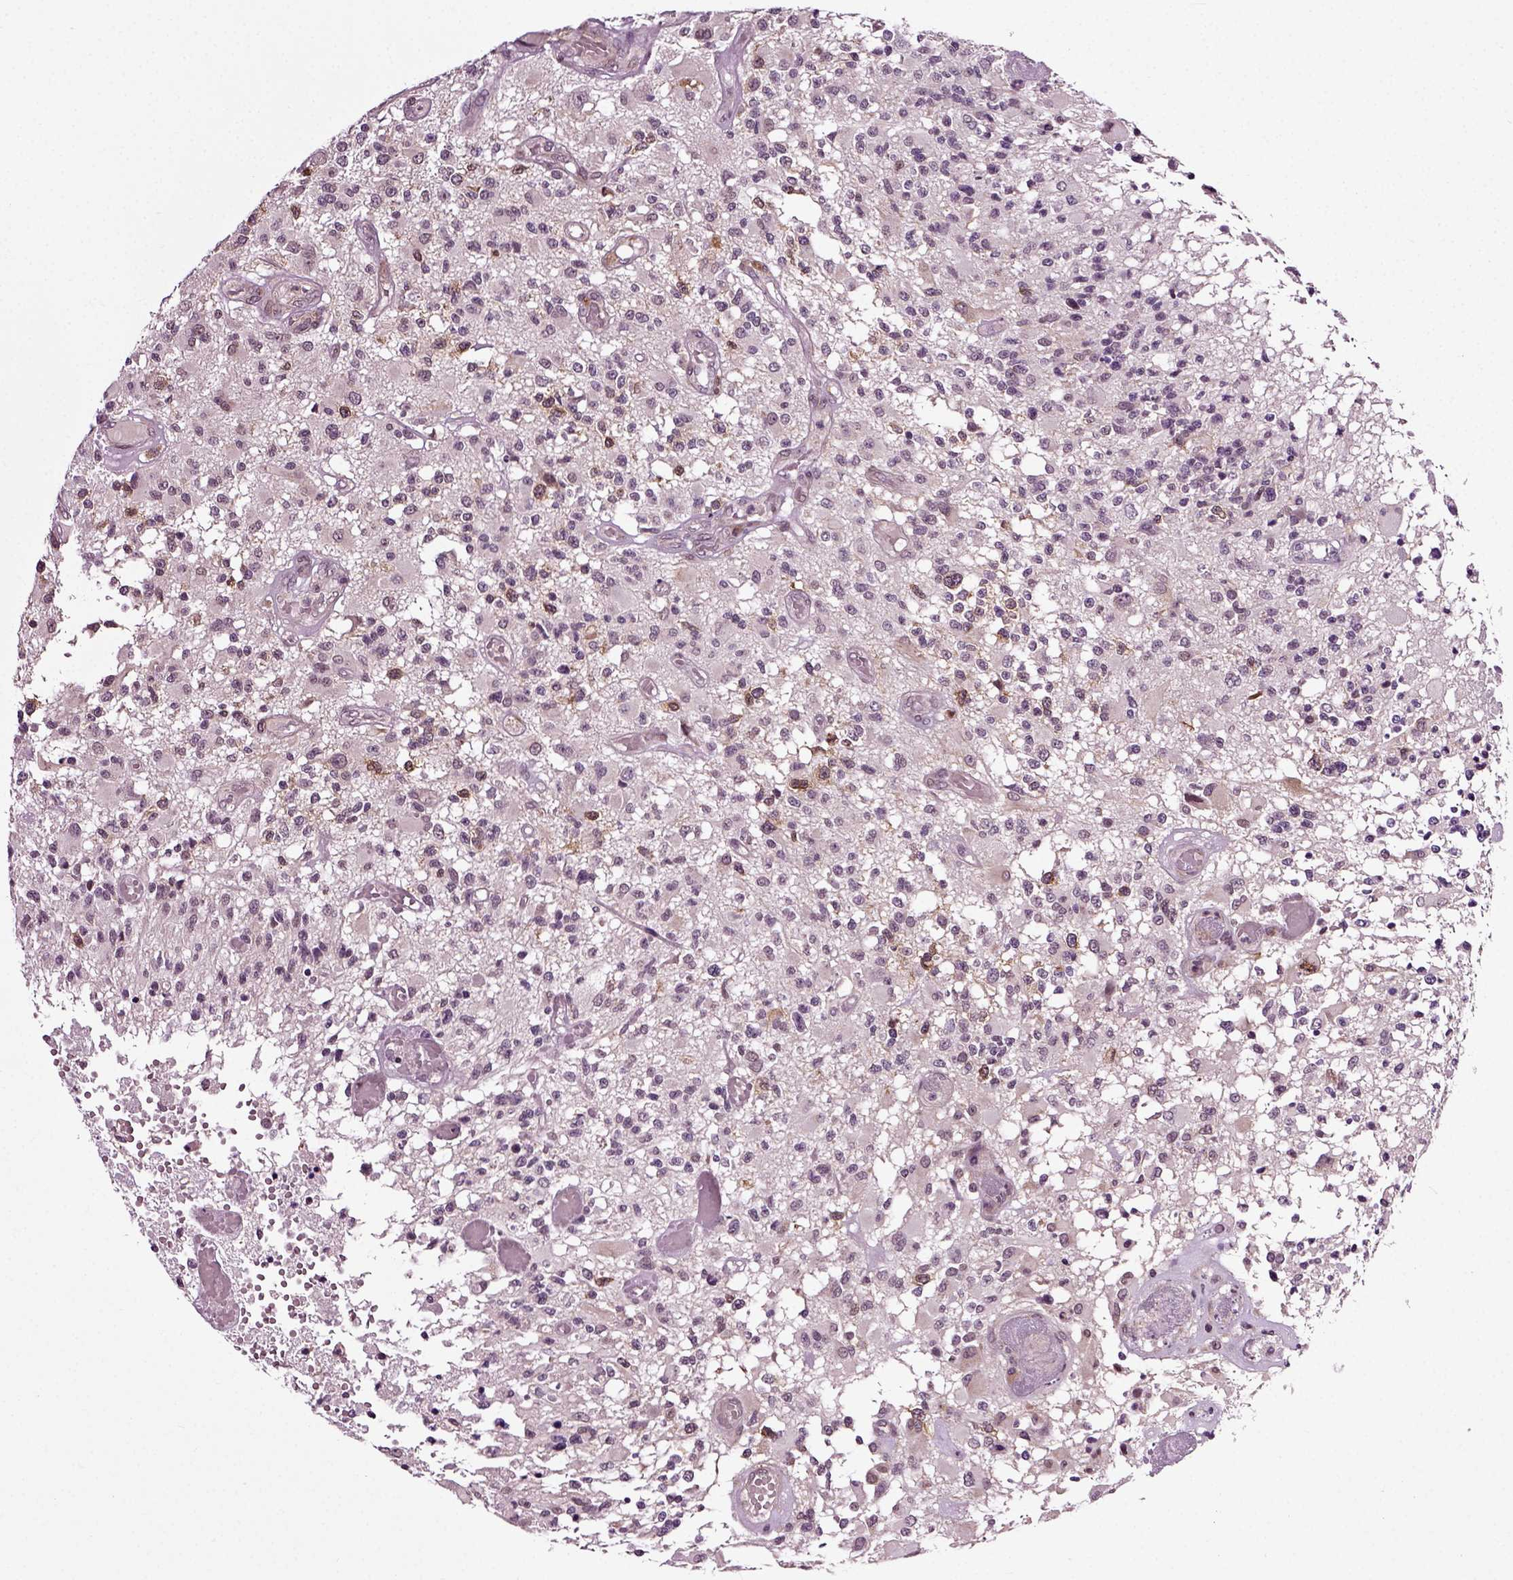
{"staining": {"intensity": "negative", "quantity": "none", "location": "none"}, "tissue": "glioma", "cell_type": "Tumor cells", "image_type": "cancer", "snomed": [{"axis": "morphology", "description": "Glioma, malignant, High grade"}, {"axis": "topography", "description": "Brain"}], "caption": "A high-resolution micrograph shows immunohistochemistry staining of high-grade glioma (malignant), which reveals no significant positivity in tumor cells.", "gene": "KNSTRN", "patient": {"sex": "female", "age": 63}}